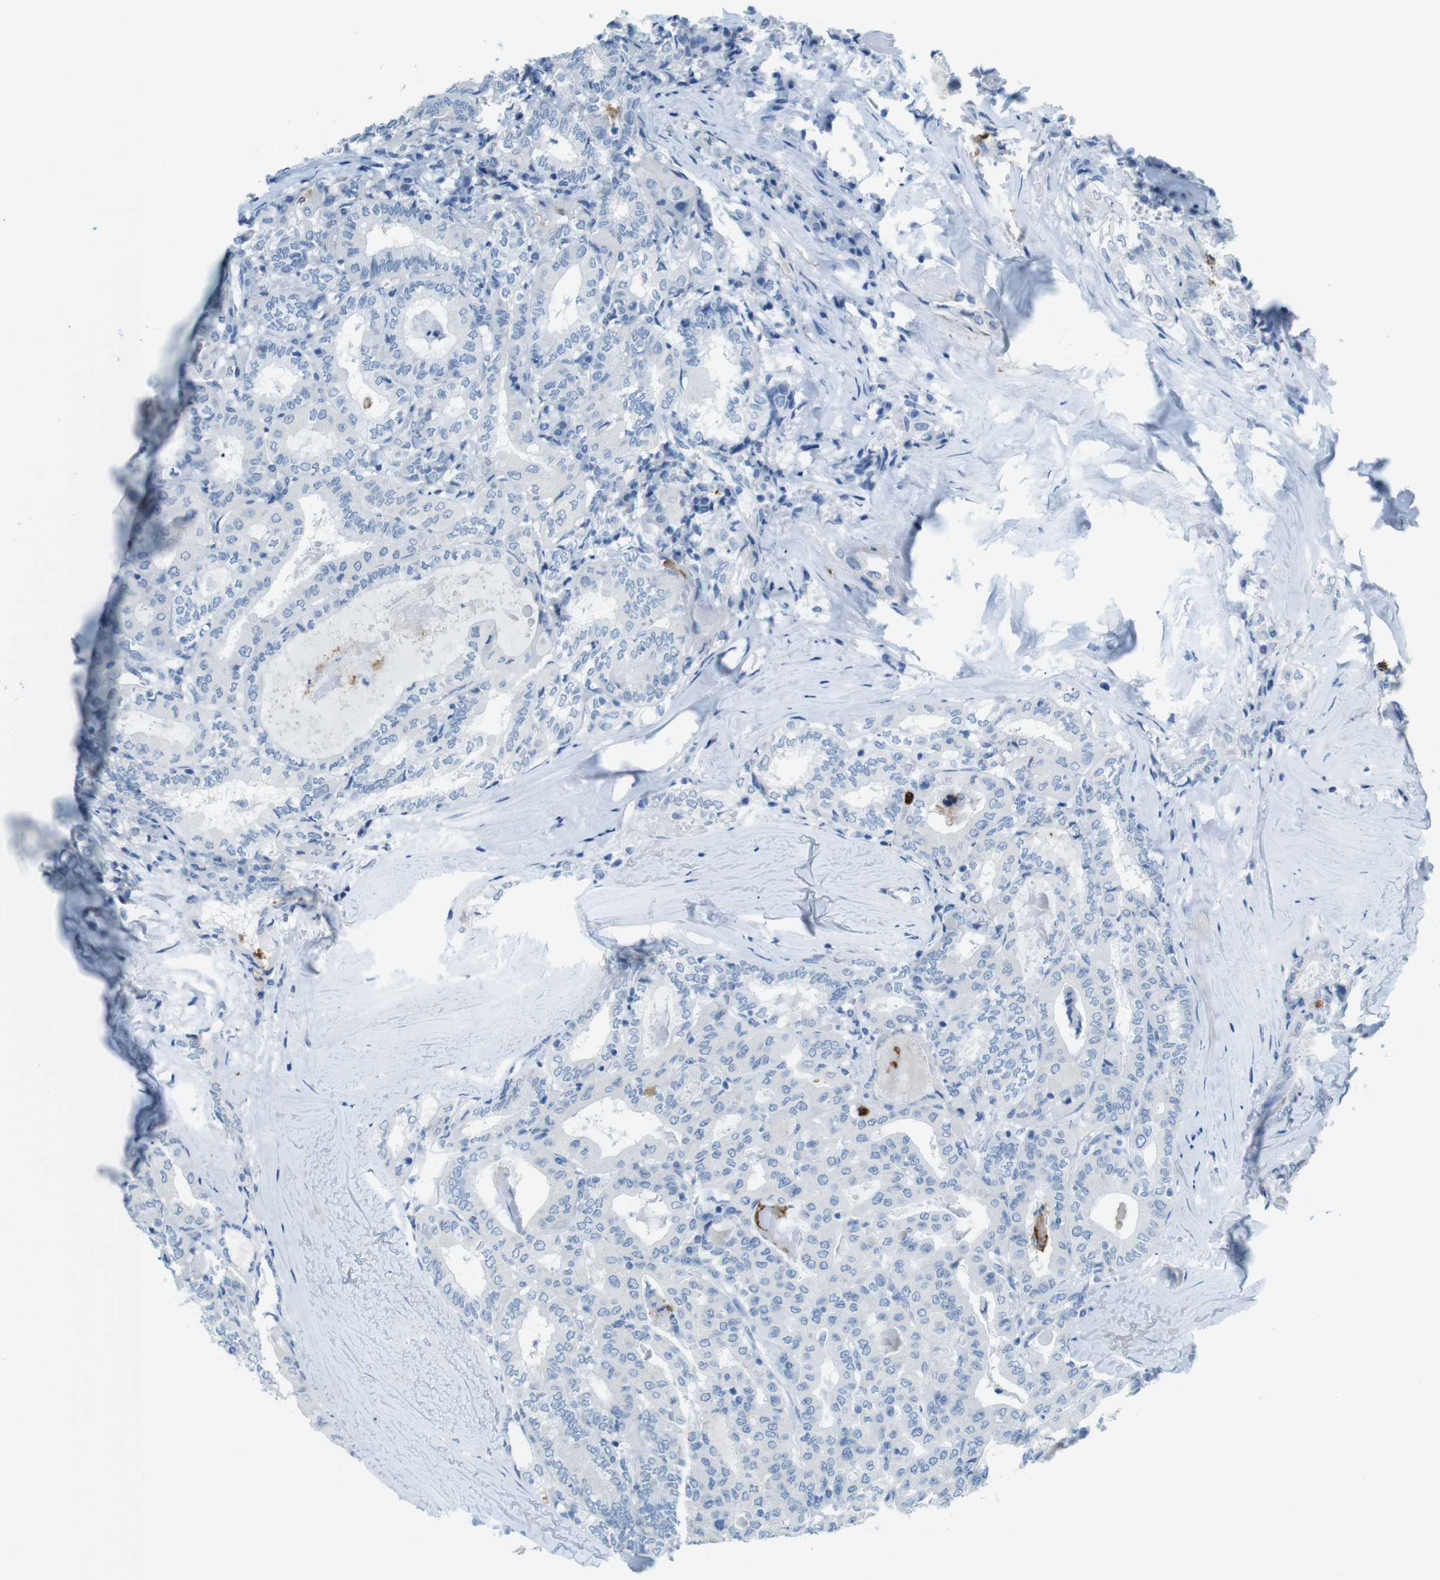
{"staining": {"intensity": "negative", "quantity": "none", "location": "none"}, "tissue": "thyroid cancer", "cell_type": "Tumor cells", "image_type": "cancer", "snomed": [{"axis": "morphology", "description": "Papillary adenocarcinoma, NOS"}, {"axis": "topography", "description": "Thyroid gland"}], "caption": "This is an immunohistochemistry image of human thyroid cancer (papillary adenocarcinoma). There is no expression in tumor cells.", "gene": "MCEMP1", "patient": {"sex": "female", "age": 42}}